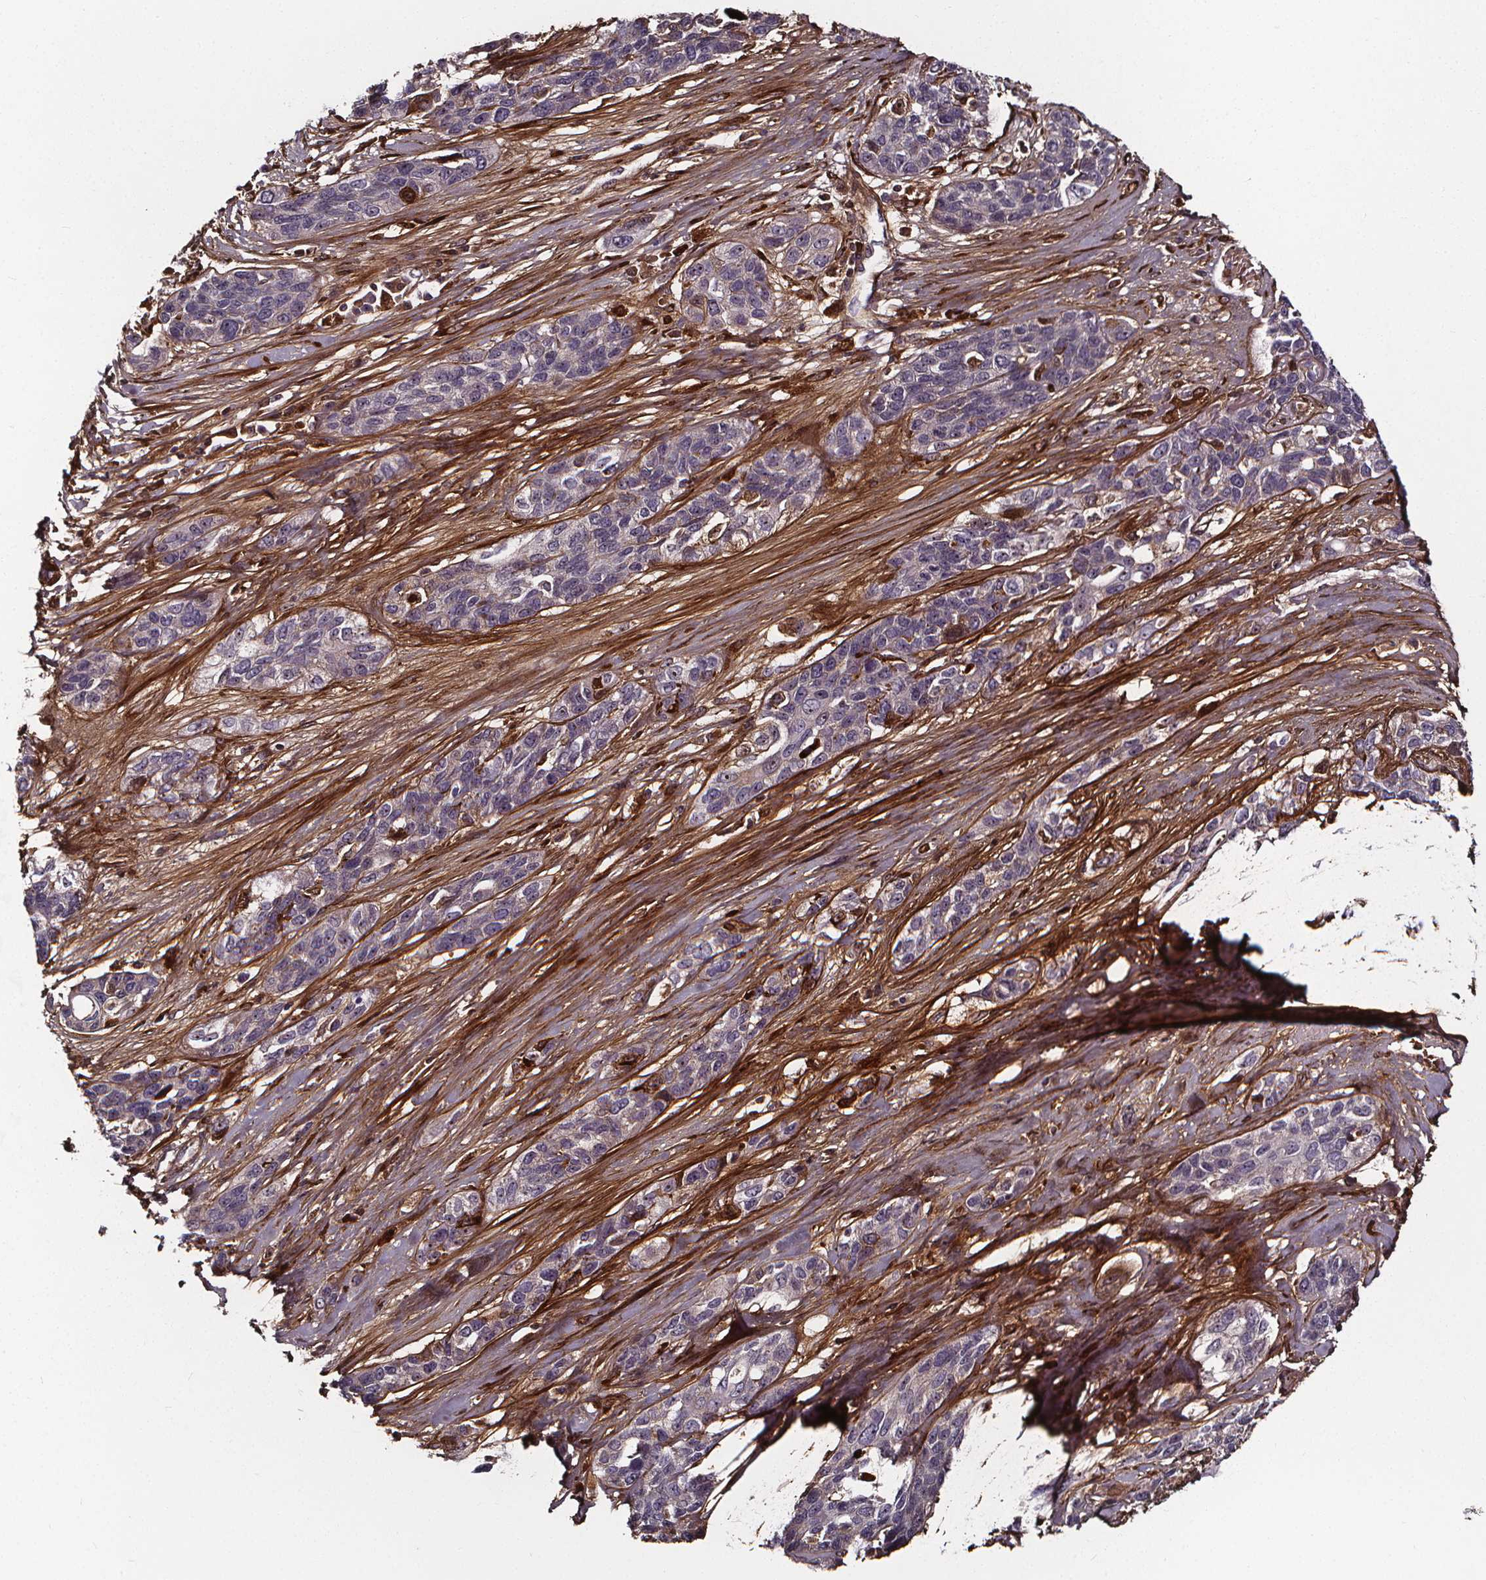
{"staining": {"intensity": "negative", "quantity": "none", "location": "none"}, "tissue": "lung cancer", "cell_type": "Tumor cells", "image_type": "cancer", "snomed": [{"axis": "morphology", "description": "Squamous cell carcinoma, NOS"}, {"axis": "topography", "description": "Lung"}], "caption": "Immunohistochemistry of human lung cancer shows no expression in tumor cells. (Stains: DAB (3,3'-diaminobenzidine) IHC with hematoxylin counter stain, Microscopy: brightfield microscopy at high magnification).", "gene": "AEBP1", "patient": {"sex": "female", "age": 70}}